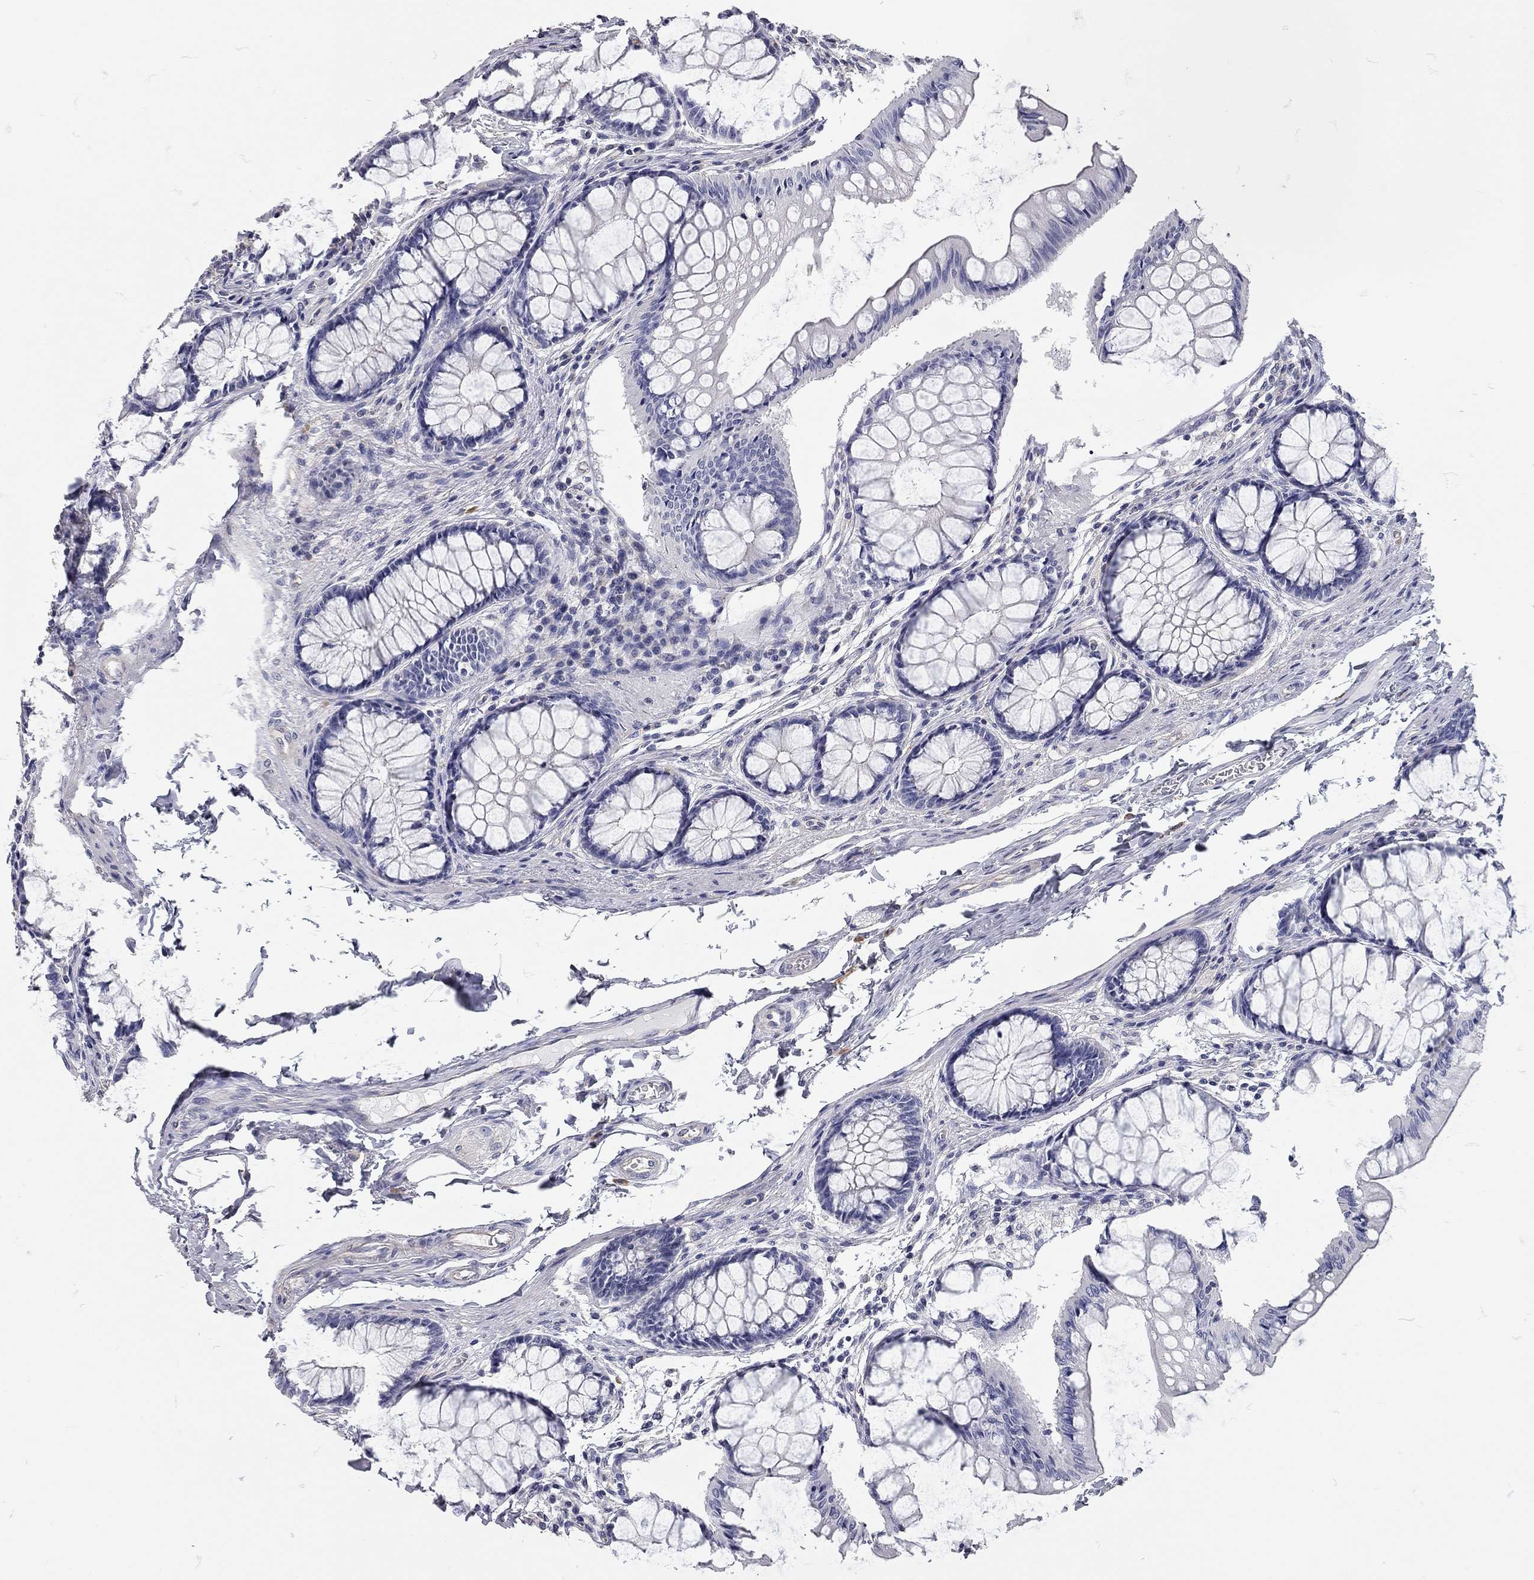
{"staining": {"intensity": "weak", "quantity": "25%-75%", "location": "cytoplasmic/membranous"}, "tissue": "colon", "cell_type": "Endothelial cells", "image_type": "normal", "snomed": [{"axis": "morphology", "description": "Normal tissue, NOS"}, {"axis": "topography", "description": "Colon"}], "caption": "Protein expression analysis of normal colon reveals weak cytoplasmic/membranous staining in about 25%-75% of endothelial cells. Using DAB (brown) and hematoxylin (blue) stains, captured at high magnification using brightfield microscopy.", "gene": "C10orf90", "patient": {"sex": "female", "age": 65}}